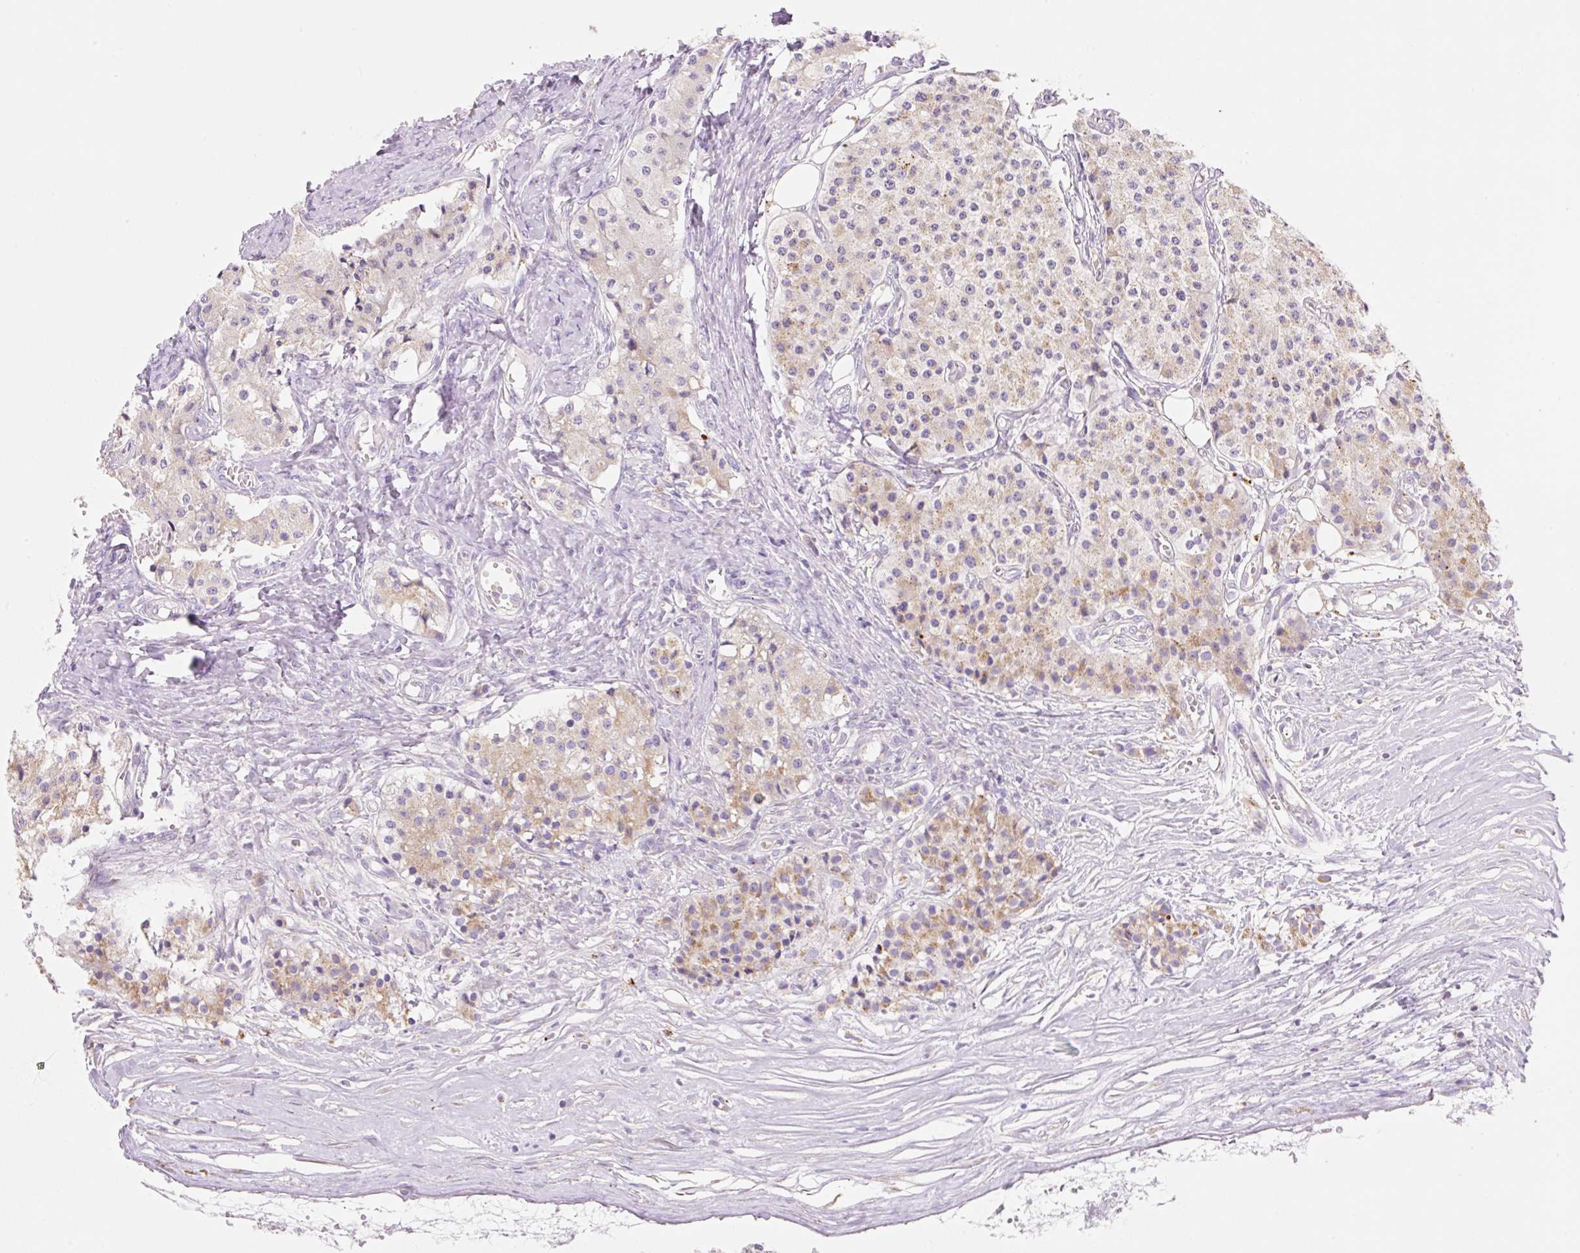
{"staining": {"intensity": "moderate", "quantity": "<25%", "location": "cytoplasmic/membranous"}, "tissue": "carcinoid", "cell_type": "Tumor cells", "image_type": "cancer", "snomed": [{"axis": "morphology", "description": "Carcinoid, malignant, NOS"}, {"axis": "topography", "description": "Colon"}], "caption": "Immunohistochemistry of human carcinoid (malignant) displays low levels of moderate cytoplasmic/membranous expression in about <25% of tumor cells.", "gene": "CLEC3A", "patient": {"sex": "female", "age": 52}}